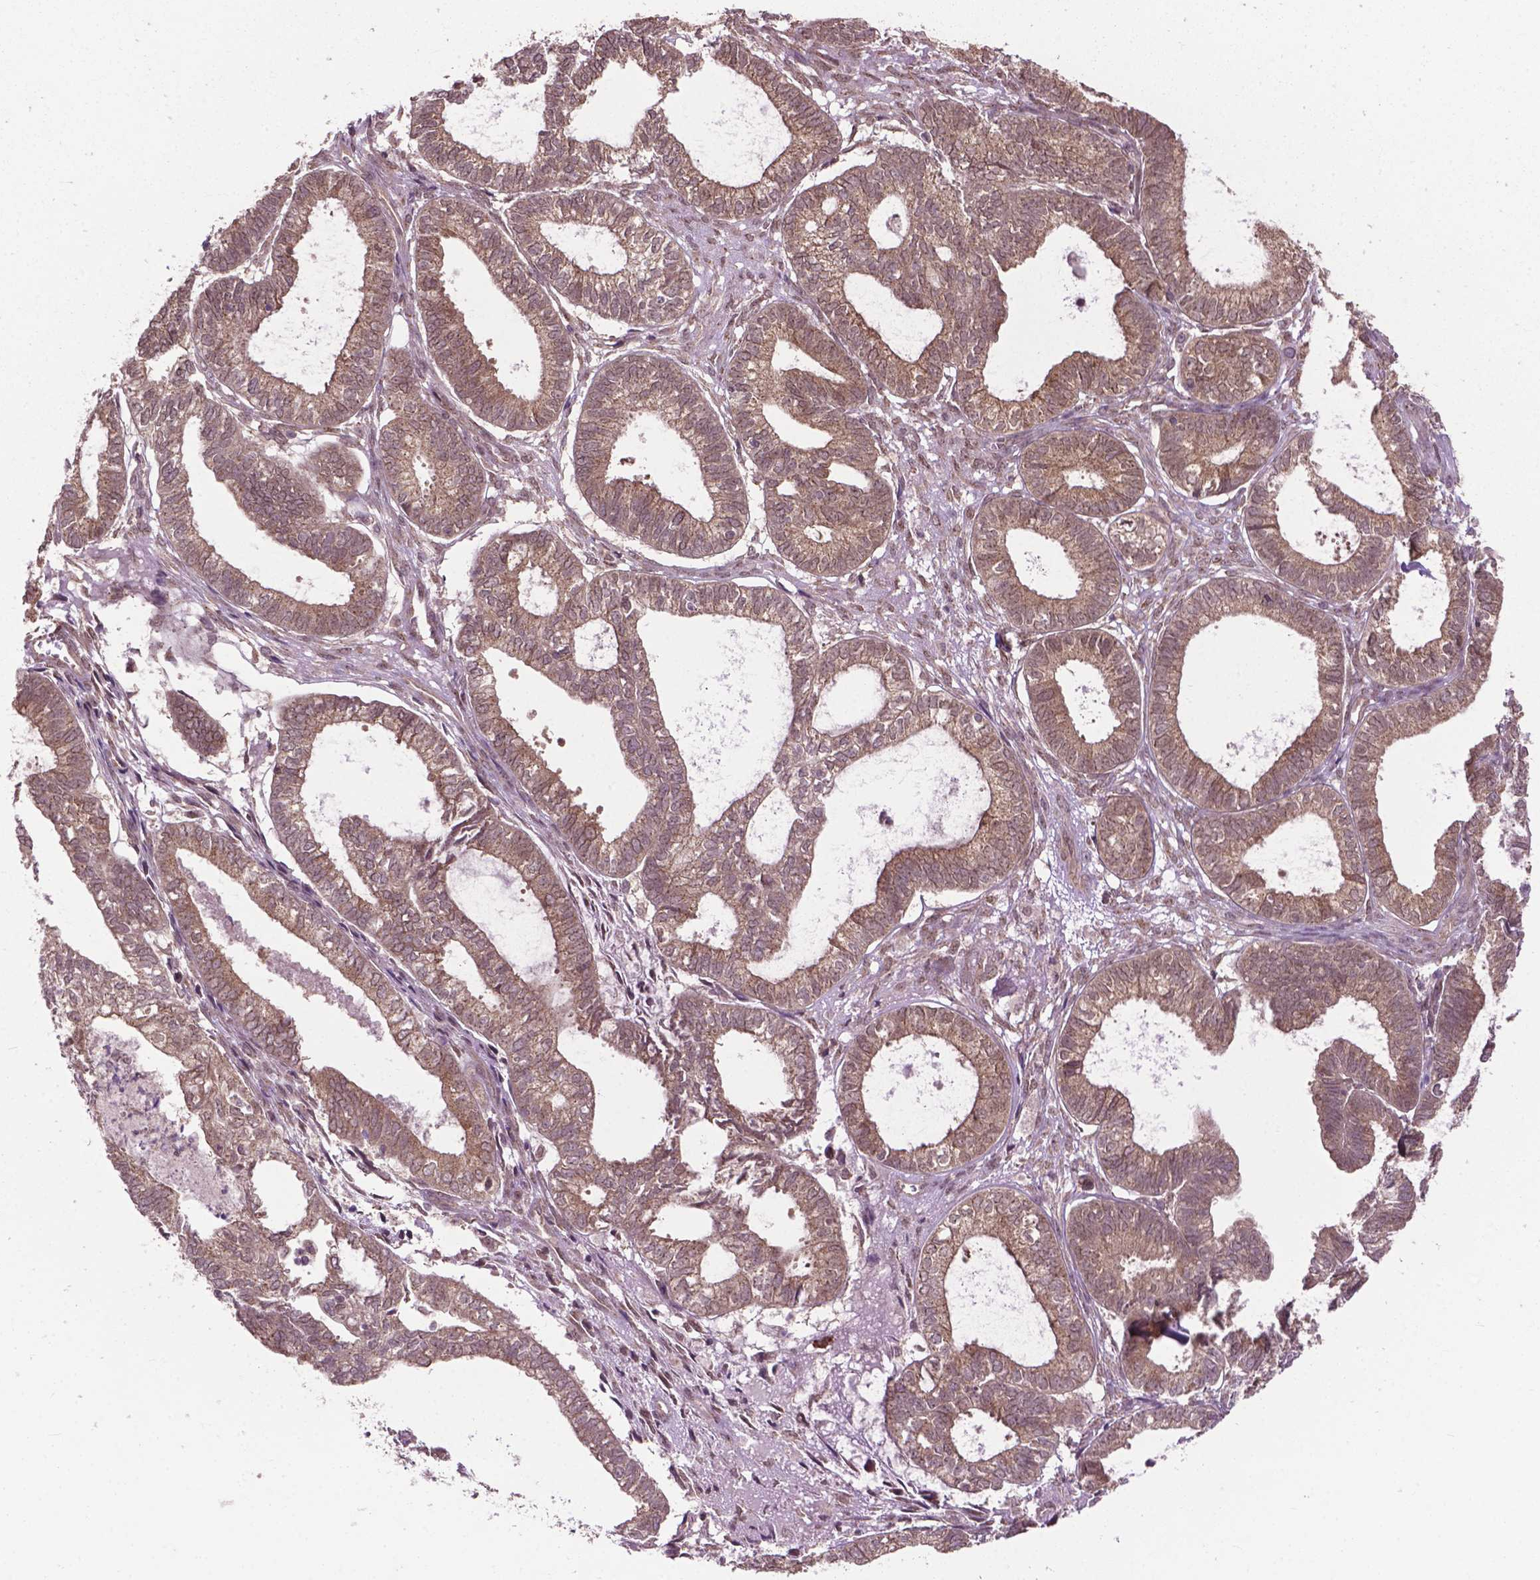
{"staining": {"intensity": "moderate", "quantity": "25%-75%", "location": "cytoplasmic/membranous"}, "tissue": "ovarian cancer", "cell_type": "Tumor cells", "image_type": "cancer", "snomed": [{"axis": "morphology", "description": "Carcinoma, endometroid"}, {"axis": "topography", "description": "Ovary"}], "caption": "IHC (DAB) staining of human ovarian endometroid carcinoma exhibits moderate cytoplasmic/membranous protein positivity in approximately 25%-75% of tumor cells.", "gene": "PPP1CB", "patient": {"sex": "female", "age": 64}}